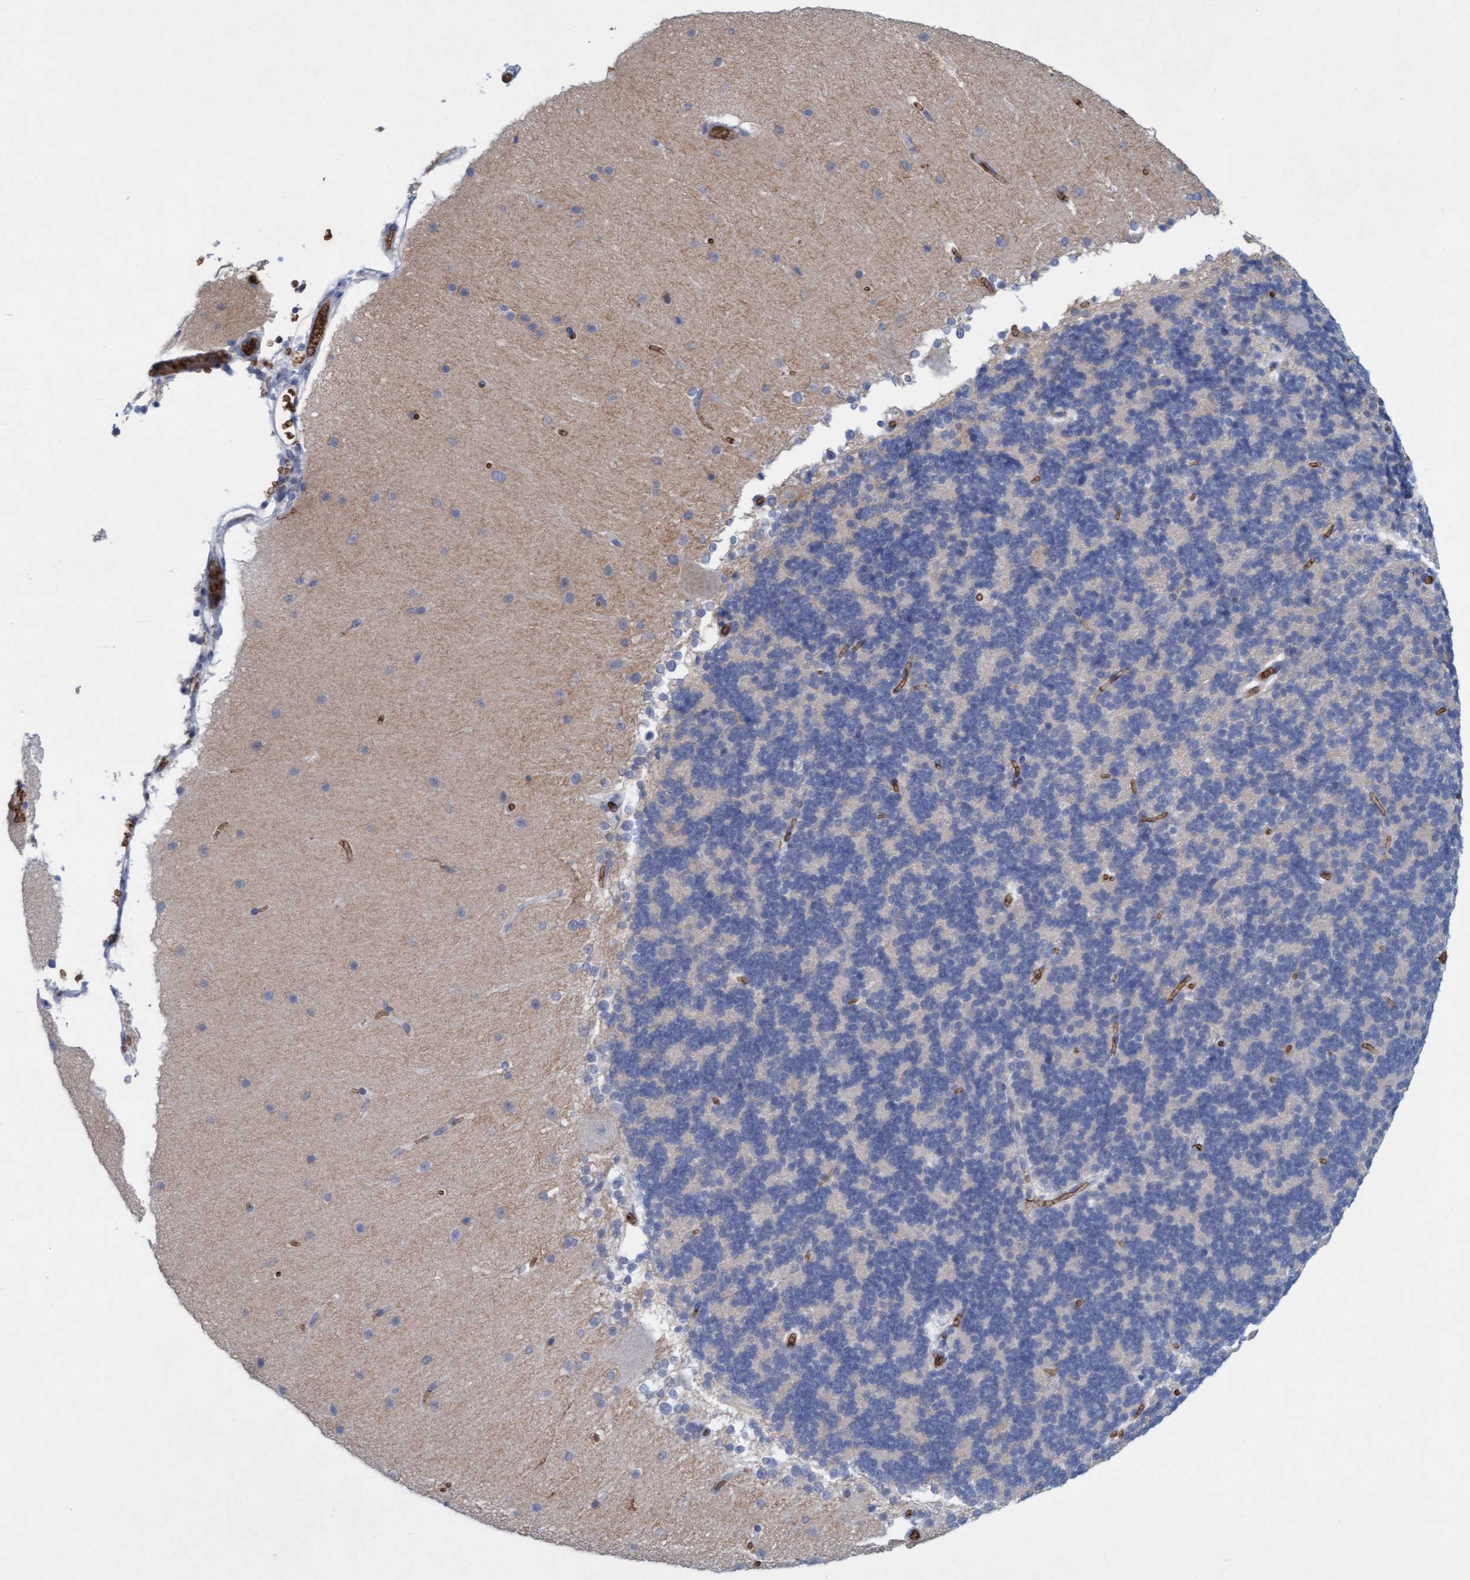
{"staining": {"intensity": "negative", "quantity": "none", "location": "none"}, "tissue": "cerebellum", "cell_type": "Cells in granular layer", "image_type": "normal", "snomed": [{"axis": "morphology", "description": "Normal tissue, NOS"}, {"axis": "topography", "description": "Cerebellum"}], "caption": "High power microscopy micrograph of an IHC micrograph of normal cerebellum, revealing no significant positivity in cells in granular layer.", "gene": "SPEM2", "patient": {"sex": "female", "age": 19}}